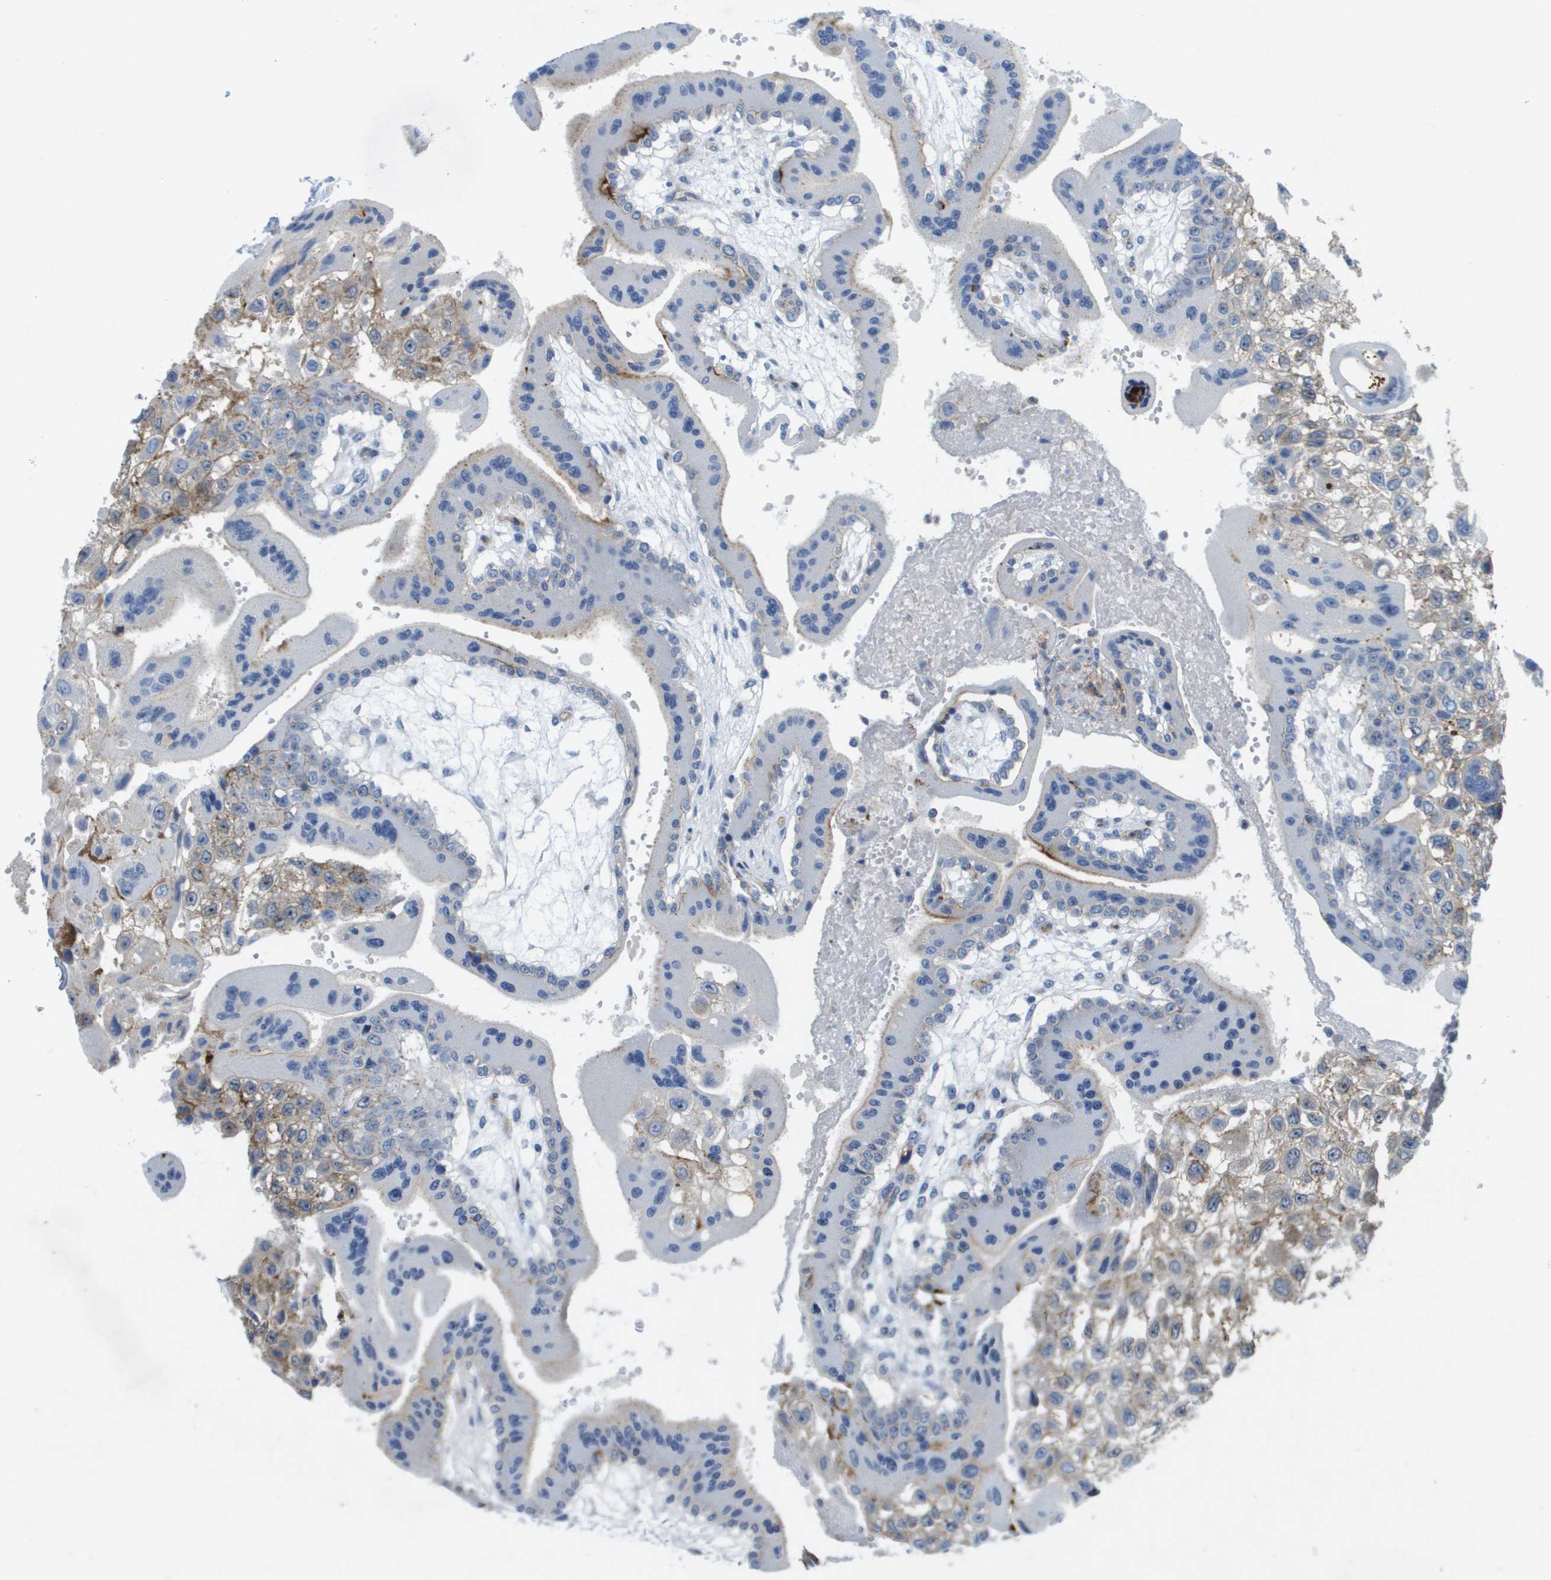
{"staining": {"intensity": "moderate", "quantity": "<25%", "location": "cytoplasmic/membranous"}, "tissue": "fallopian tube", "cell_type": "Glandular cells", "image_type": "normal", "snomed": [{"axis": "morphology", "description": "Normal tissue, NOS"}, {"axis": "topography", "description": "Fallopian tube"}, {"axis": "topography", "description": "Placenta"}], "caption": "The histopathology image demonstrates immunohistochemical staining of unremarkable fallopian tube. There is moderate cytoplasmic/membranous positivity is appreciated in about <25% of glandular cells. (DAB IHC with brightfield microscopy, high magnification).", "gene": "LIPG", "patient": {"sex": "female", "age": 32}}